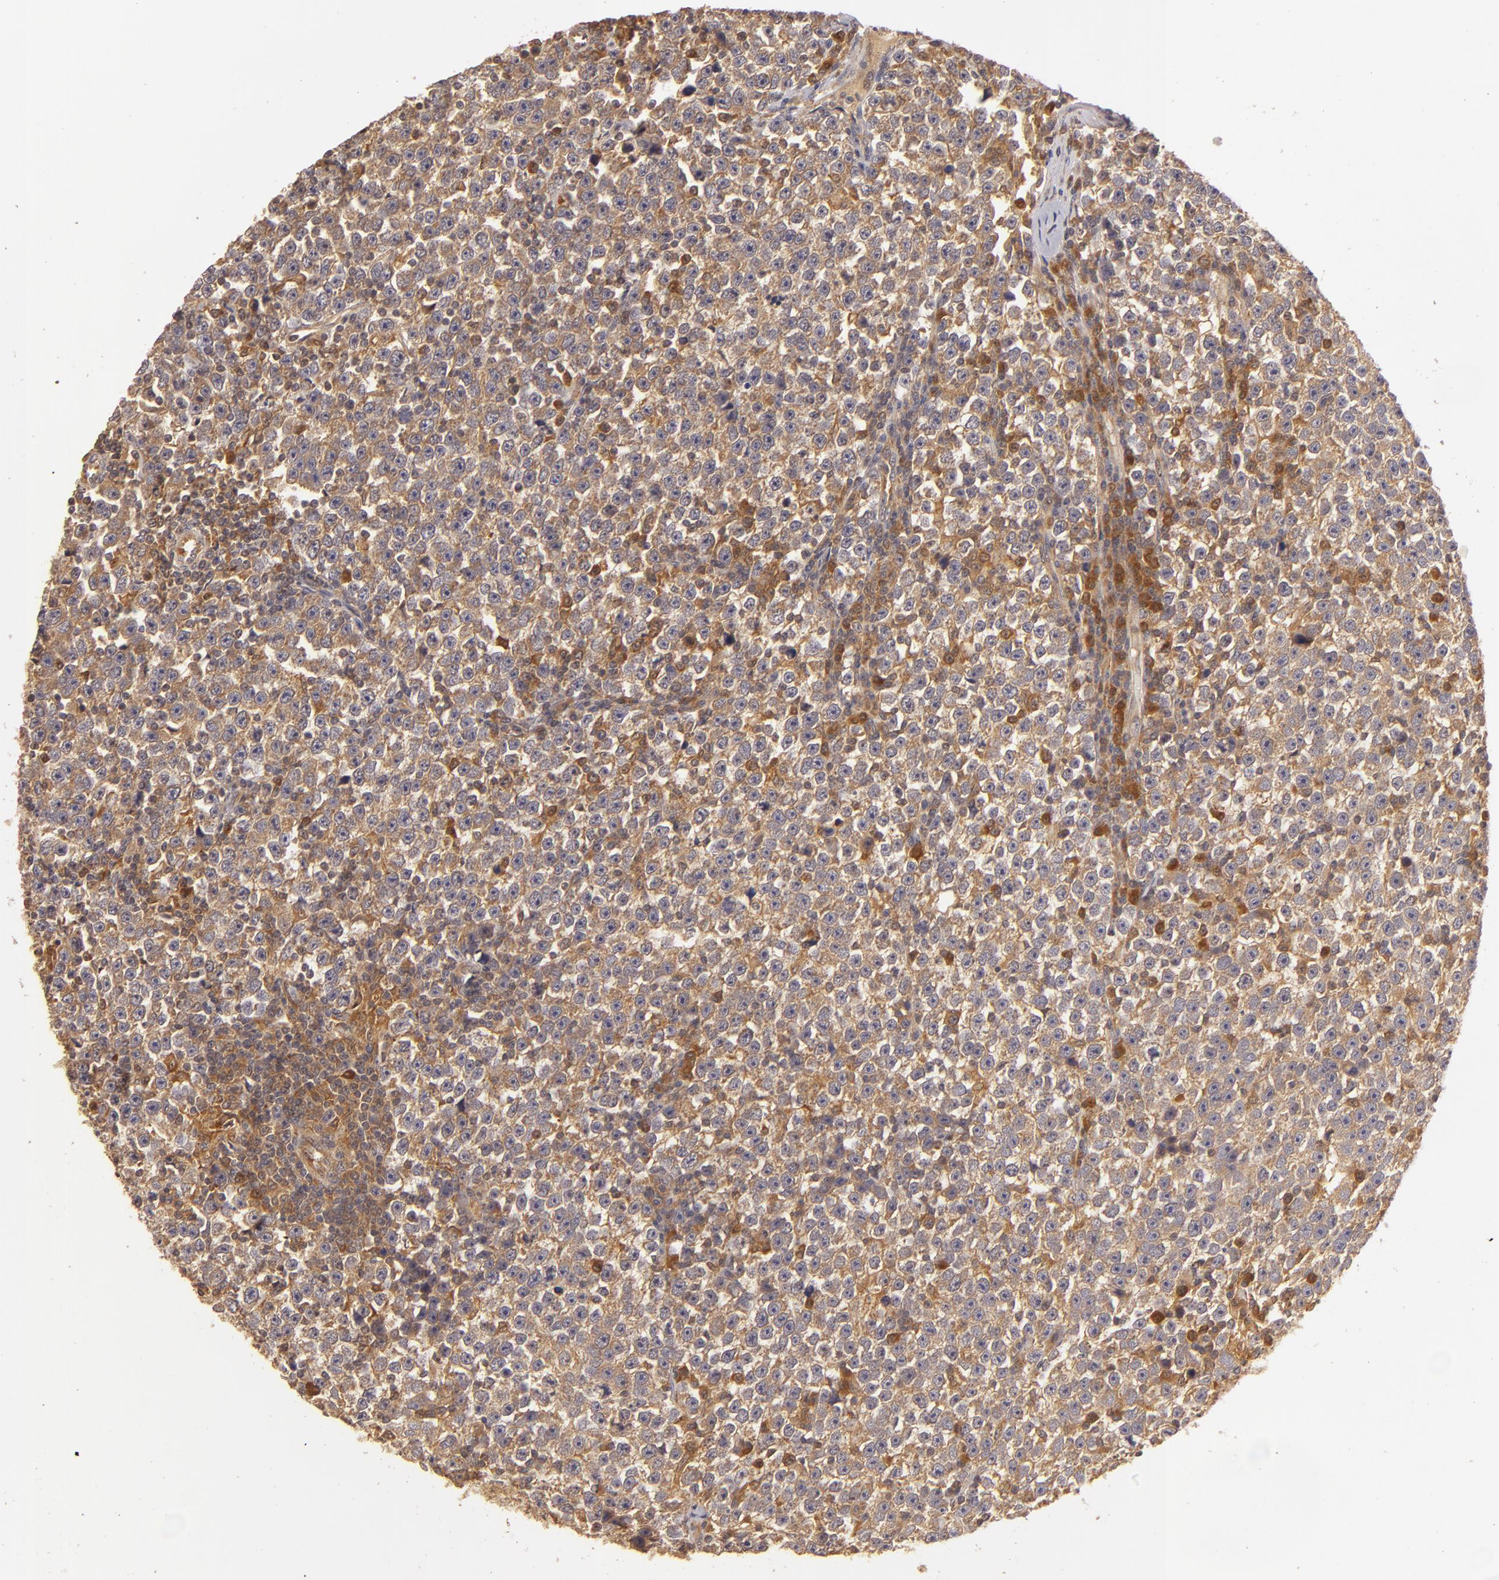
{"staining": {"intensity": "strong", "quantity": ">75%", "location": "cytoplasmic/membranous"}, "tissue": "testis cancer", "cell_type": "Tumor cells", "image_type": "cancer", "snomed": [{"axis": "morphology", "description": "Seminoma, NOS"}, {"axis": "topography", "description": "Testis"}], "caption": "Seminoma (testis) stained for a protein reveals strong cytoplasmic/membranous positivity in tumor cells.", "gene": "PRKCD", "patient": {"sex": "male", "age": 43}}